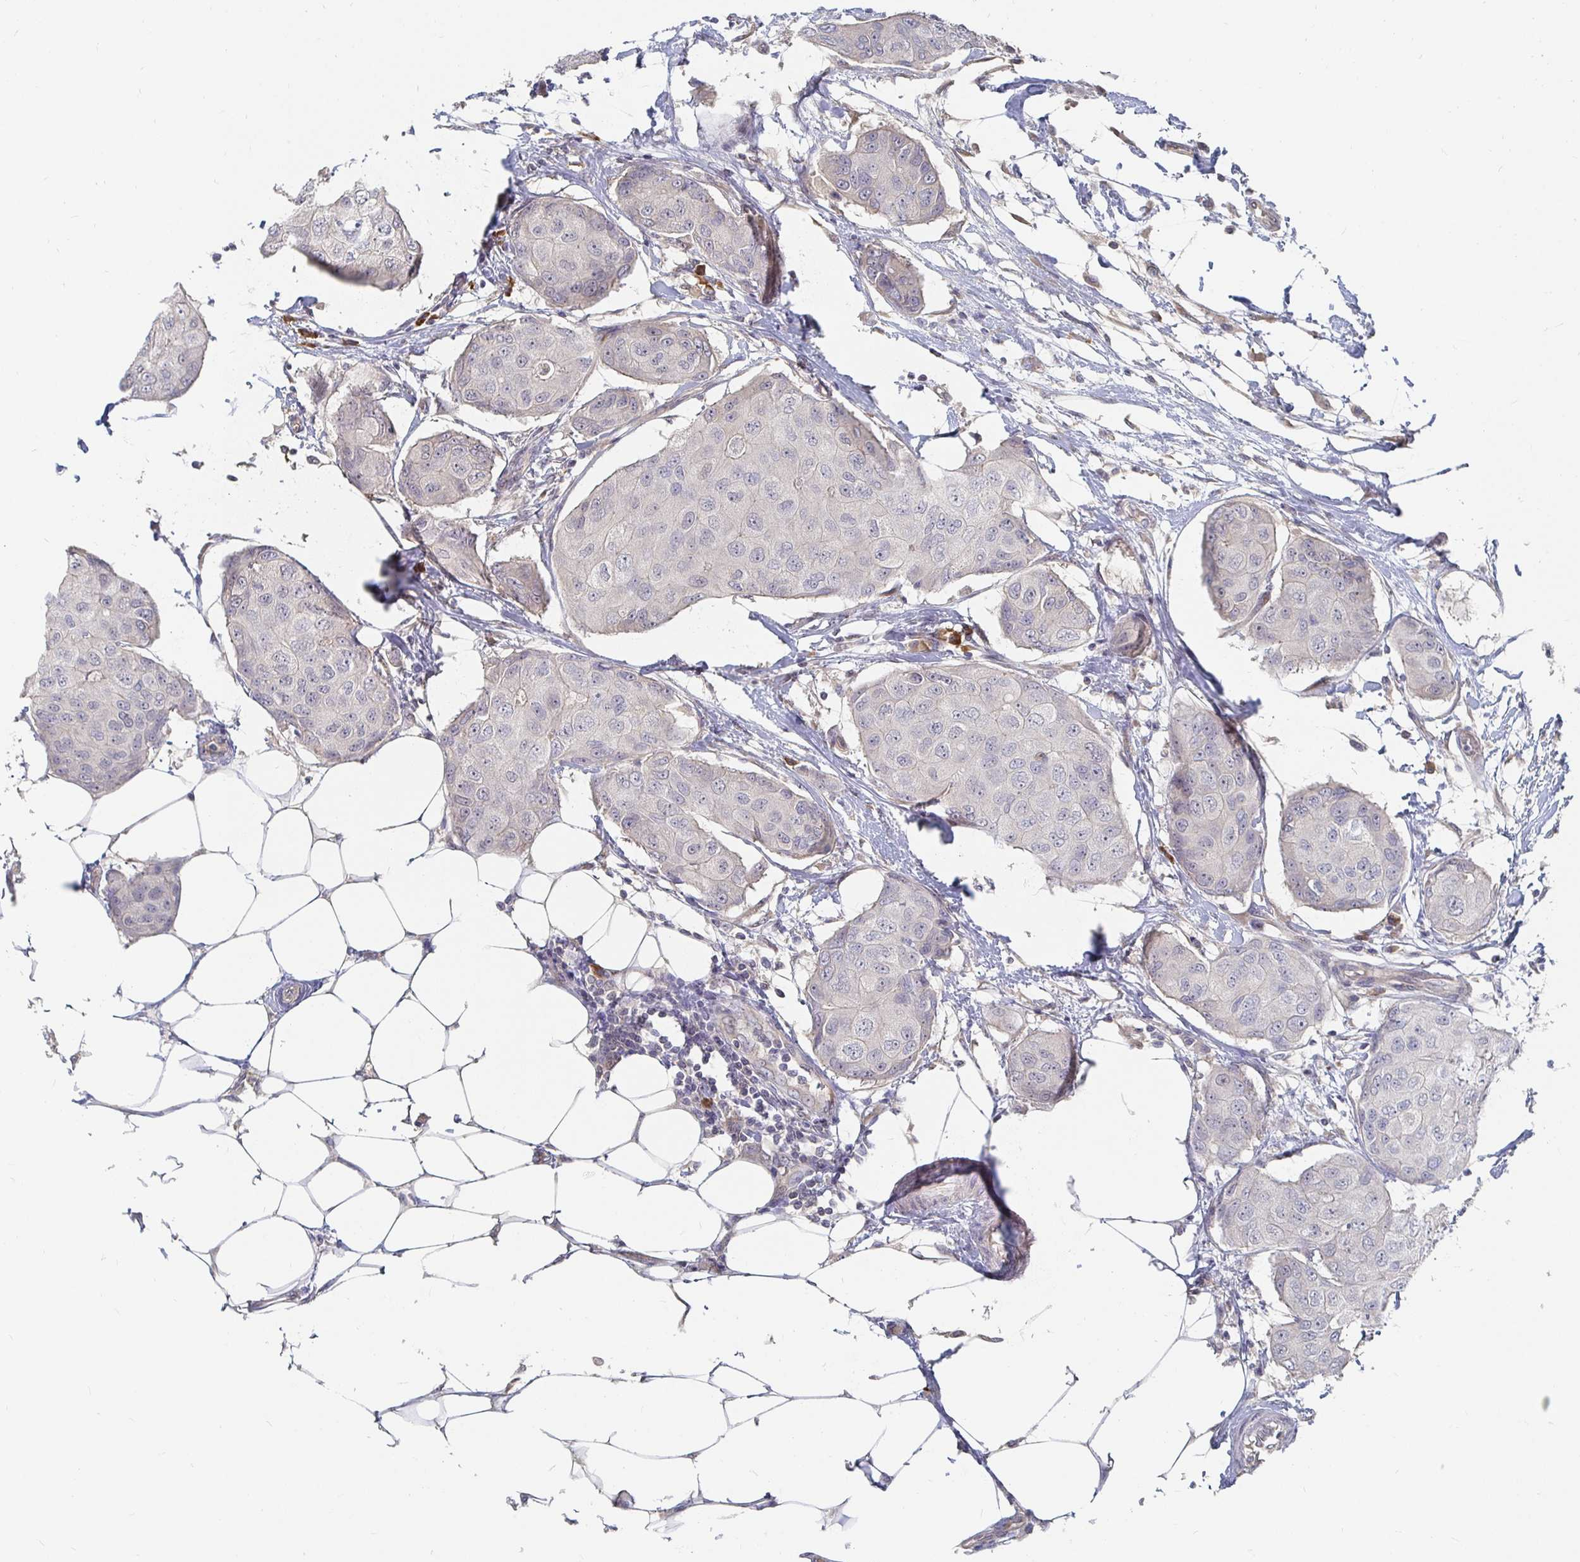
{"staining": {"intensity": "negative", "quantity": "none", "location": "none"}, "tissue": "breast cancer", "cell_type": "Tumor cells", "image_type": "cancer", "snomed": [{"axis": "morphology", "description": "Duct carcinoma"}, {"axis": "topography", "description": "Breast"}, {"axis": "topography", "description": "Lymph node"}], "caption": "This is a image of IHC staining of breast invasive ductal carcinoma, which shows no positivity in tumor cells. (Immunohistochemistry, brightfield microscopy, high magnification).", "gene": "MEIS1", "patient": {"sex": "female", "age": 80}}